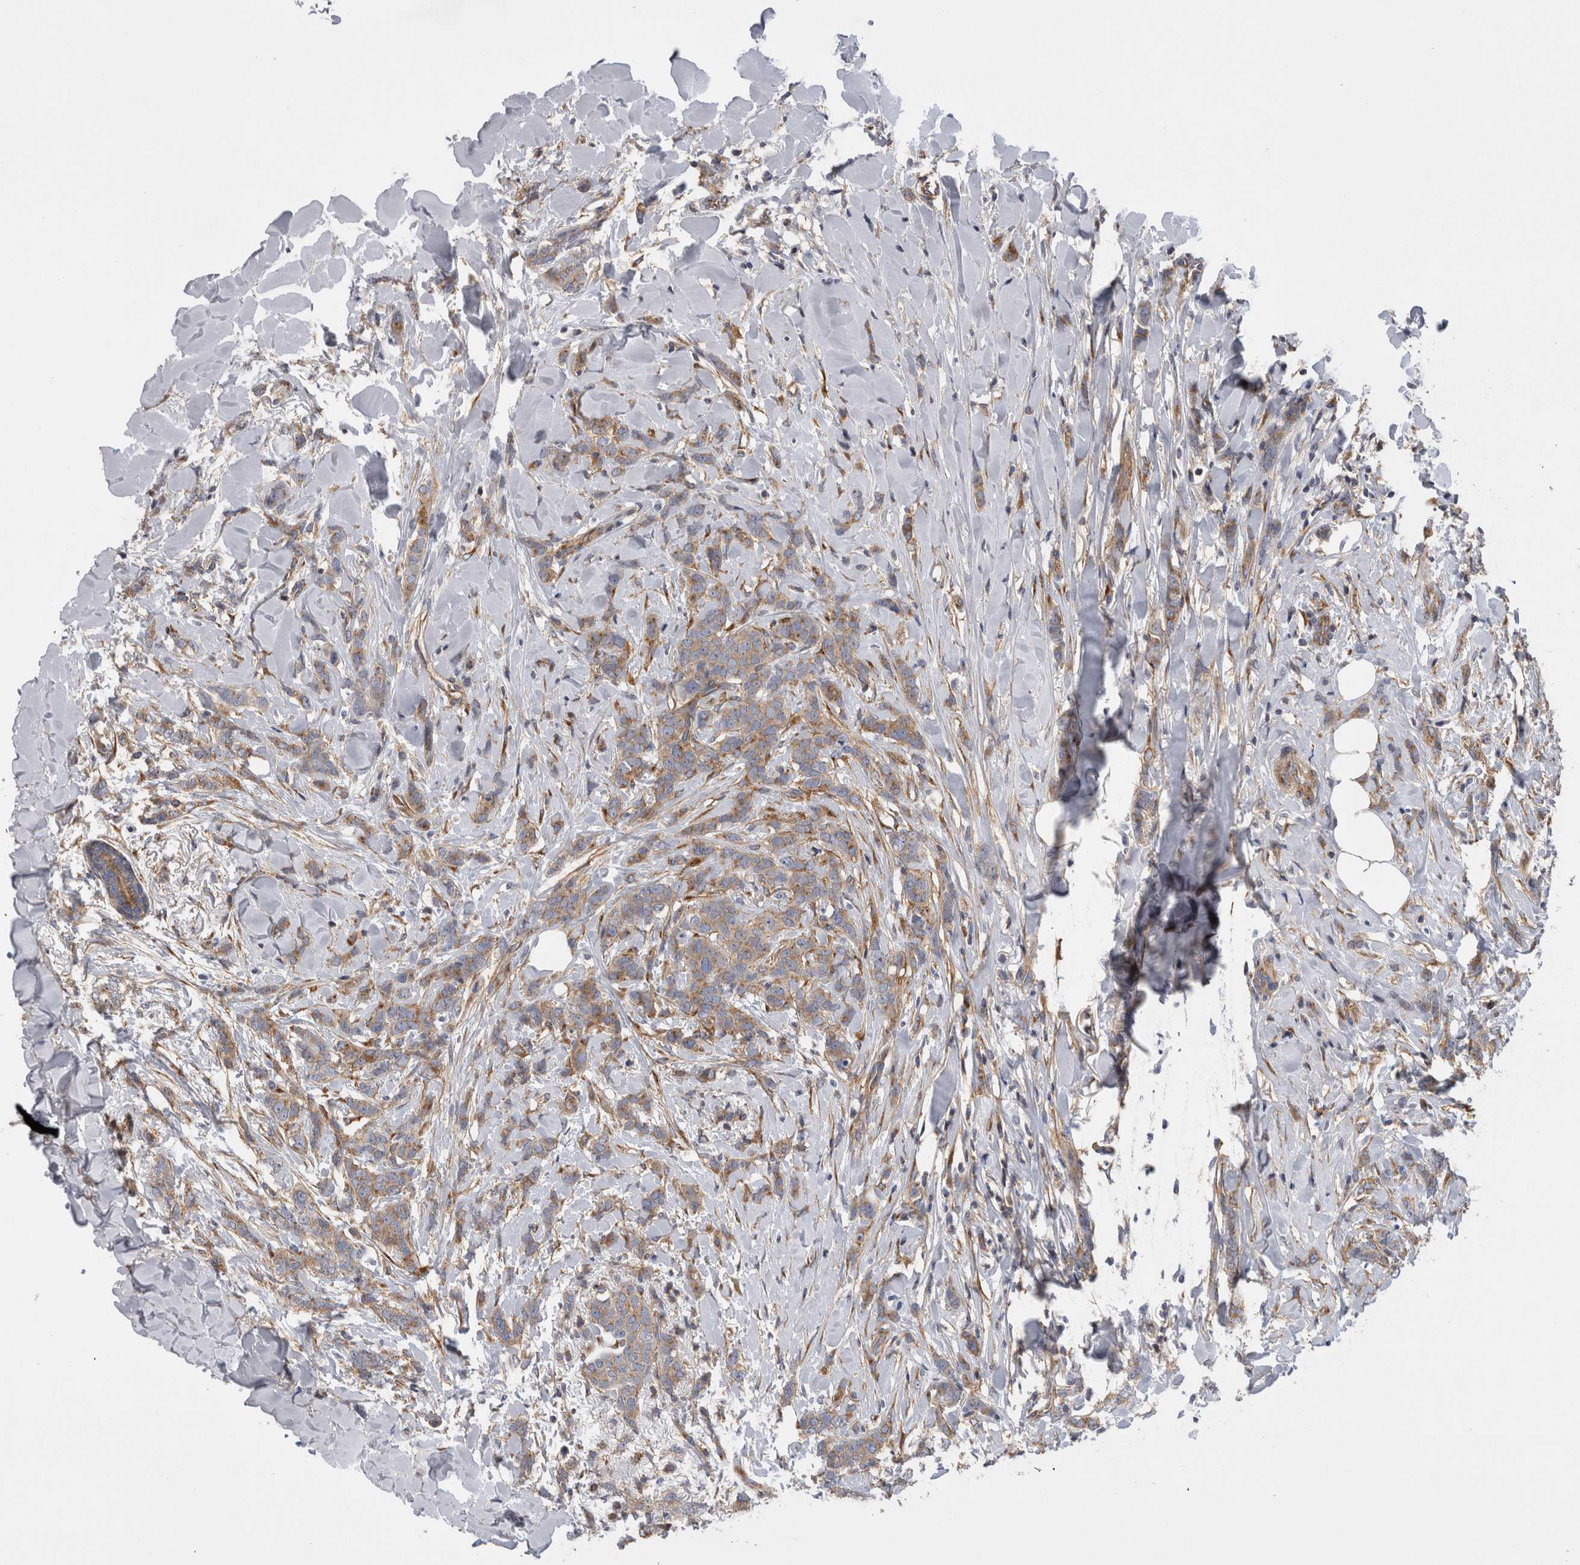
{"staining": {"intensity": "weak", "quantity": ">75%", "location": "cytoplasmic/membranous"}, "tissue": "breast cancer", "cell_type": "Tumor cells", "image_type": "cancer", "snomed": [{"axis": "morphology", "description": "Lobular carcinoma"}, {"axis": "topography", "description": "Skin"}, {"axis": "topography", "description": "Breast"}], "caption": "Brown immunohistochemical staining in breast cancer exhibits weak cytoplasmic/membranous positivity in about >75% of tumor cells. The staining is performed using DAB (3,3'-diaminobenzidine) brown chromogen to label protein expression. The nuclei are counter-stained blue using hematoxylin.", "gene": "ATXN3", "patient": {"sex": "female", "age": 46}}